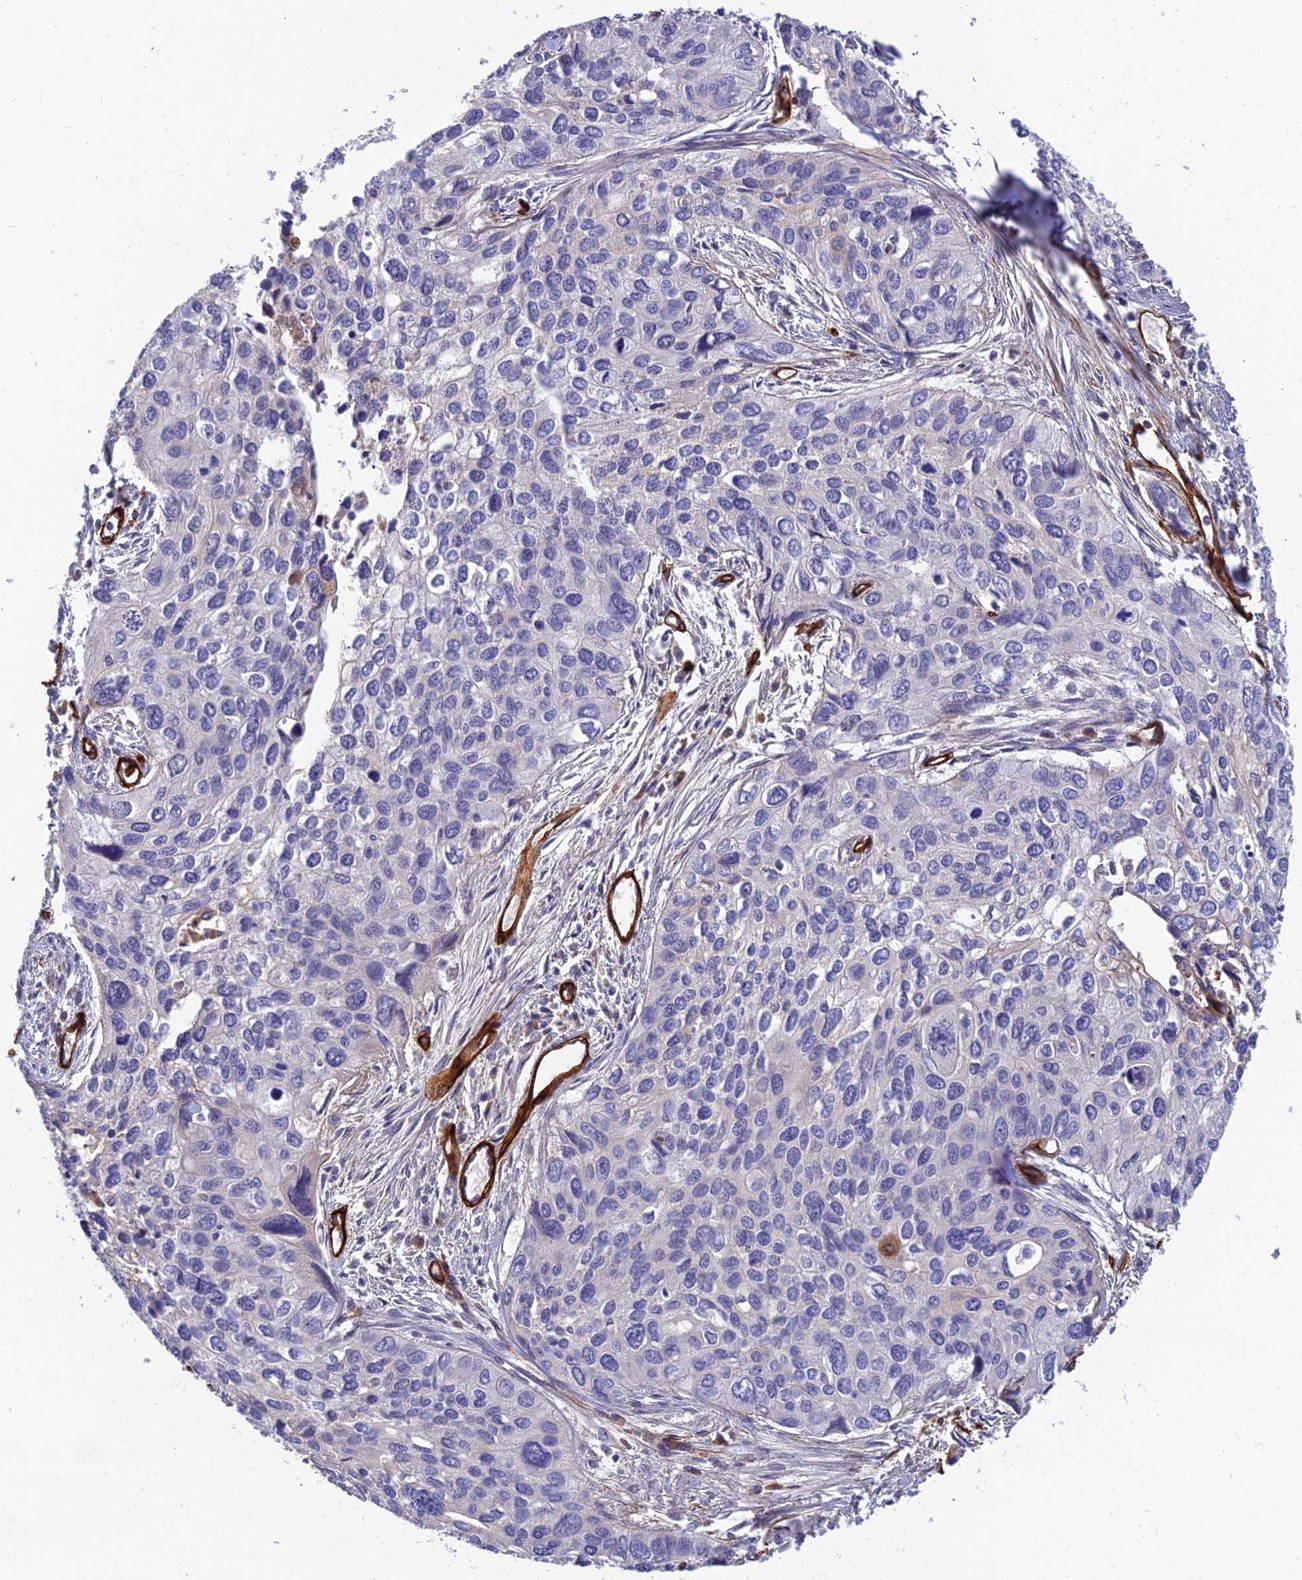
{"staining": {"intensity": "negative", "quantity": "none", "location": "none"}, "tissue": "cervical cancer", "cell_type": "Tumor cells", "image_type": "cancer", "snomed": [{"axis": "morphology", "description": "Squamous cell carcinoma, NOS"}, {"axis": "topography", "description": "Cervix"}], "caption": "DAB immunohistochemical staining of human squamous cell carcinoma (cervical) displays no significant expression in tumor cells.", "gene": "MRPL35", "patient": {"sex": "female", "age": 55}}